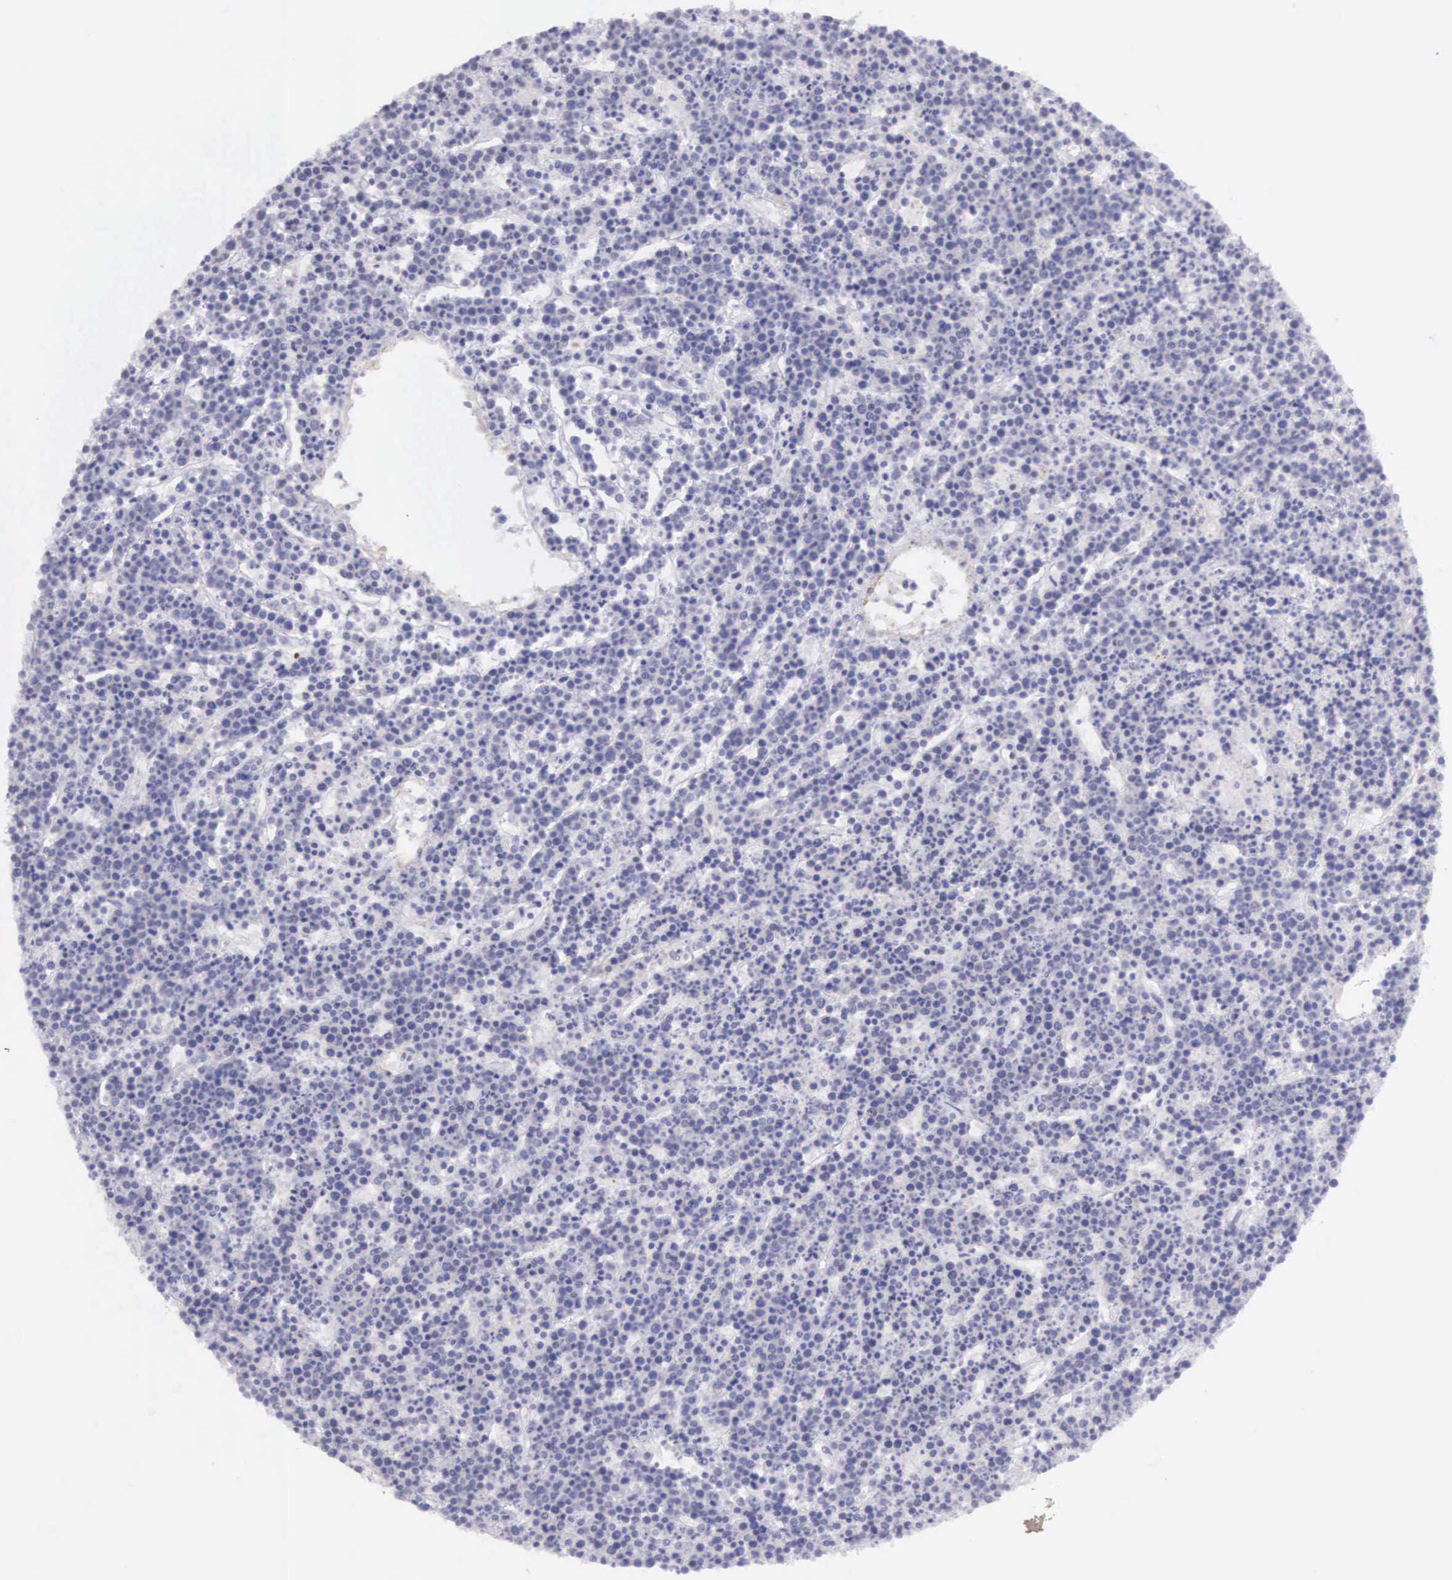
{"staining": {"intensity": "negative", "quantity": "none", "location": "none"}, "tissue": "lymphoma", "cell_type": "Tumor cells", "image_type": "cancer", "snomed": [{"axis": "morphology", "description": "Malignant lymphoma, non-Hodgkin's type, High grade"}, {"axis": "topography", "description": "Ovary"}], "caption": "IHC histopathology image of neoplastic tissue: lymphoma stained with DAB (3,3'-diaminobenzidine) demonstrates no significant protein staining in tumor cells. (DAB immunohistochemistry with hematoxylin counter stain).", "gene": "ARFGAP3", "patient": {"sex": "female", "age": 56}}